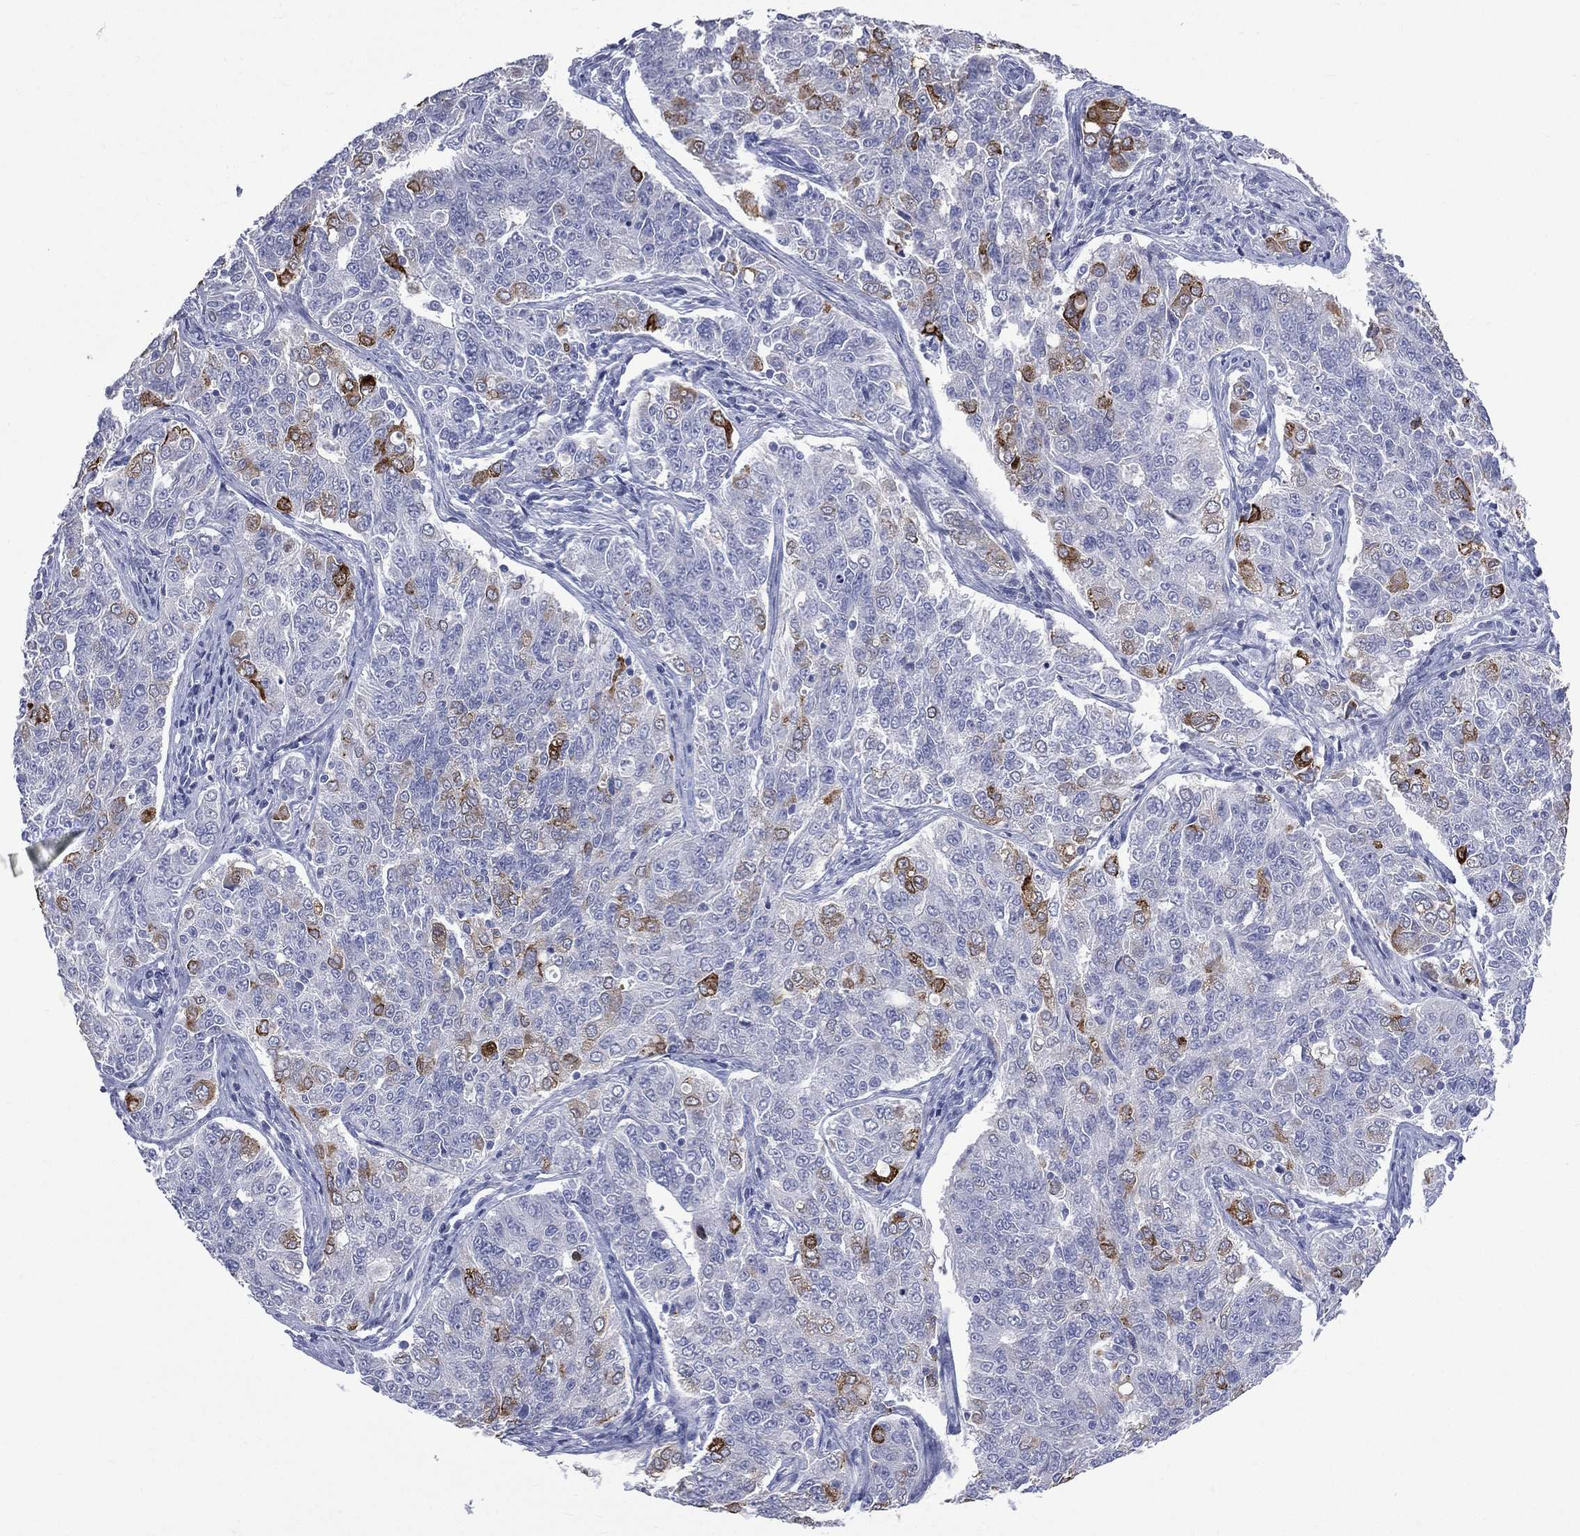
{"staining": {"intensity": "strong", "quantity": "<25%", "location": "cytoplasmic/membranous"}, "tissue": "endometrial cancer", "cell_type": "Tumor cells", "image_type": "cancer", "snomed": [{"axis": "morphology", "description": "Adenocarcinoma, NOS"}, {"axis": "topography", "description": "Endometrium"}], "caption": "A brown stain shows strong cytoplasmic/membranous staining of a protein in adenocarcinoma (endometrial) tumor cells. The protein of interest is stained brown, and the nuclei are stained in blue (DAB IHC with brightfield microscopy, high magnification).", "gene": "CES2", "patient": {"sex": "female", "age": 43}}